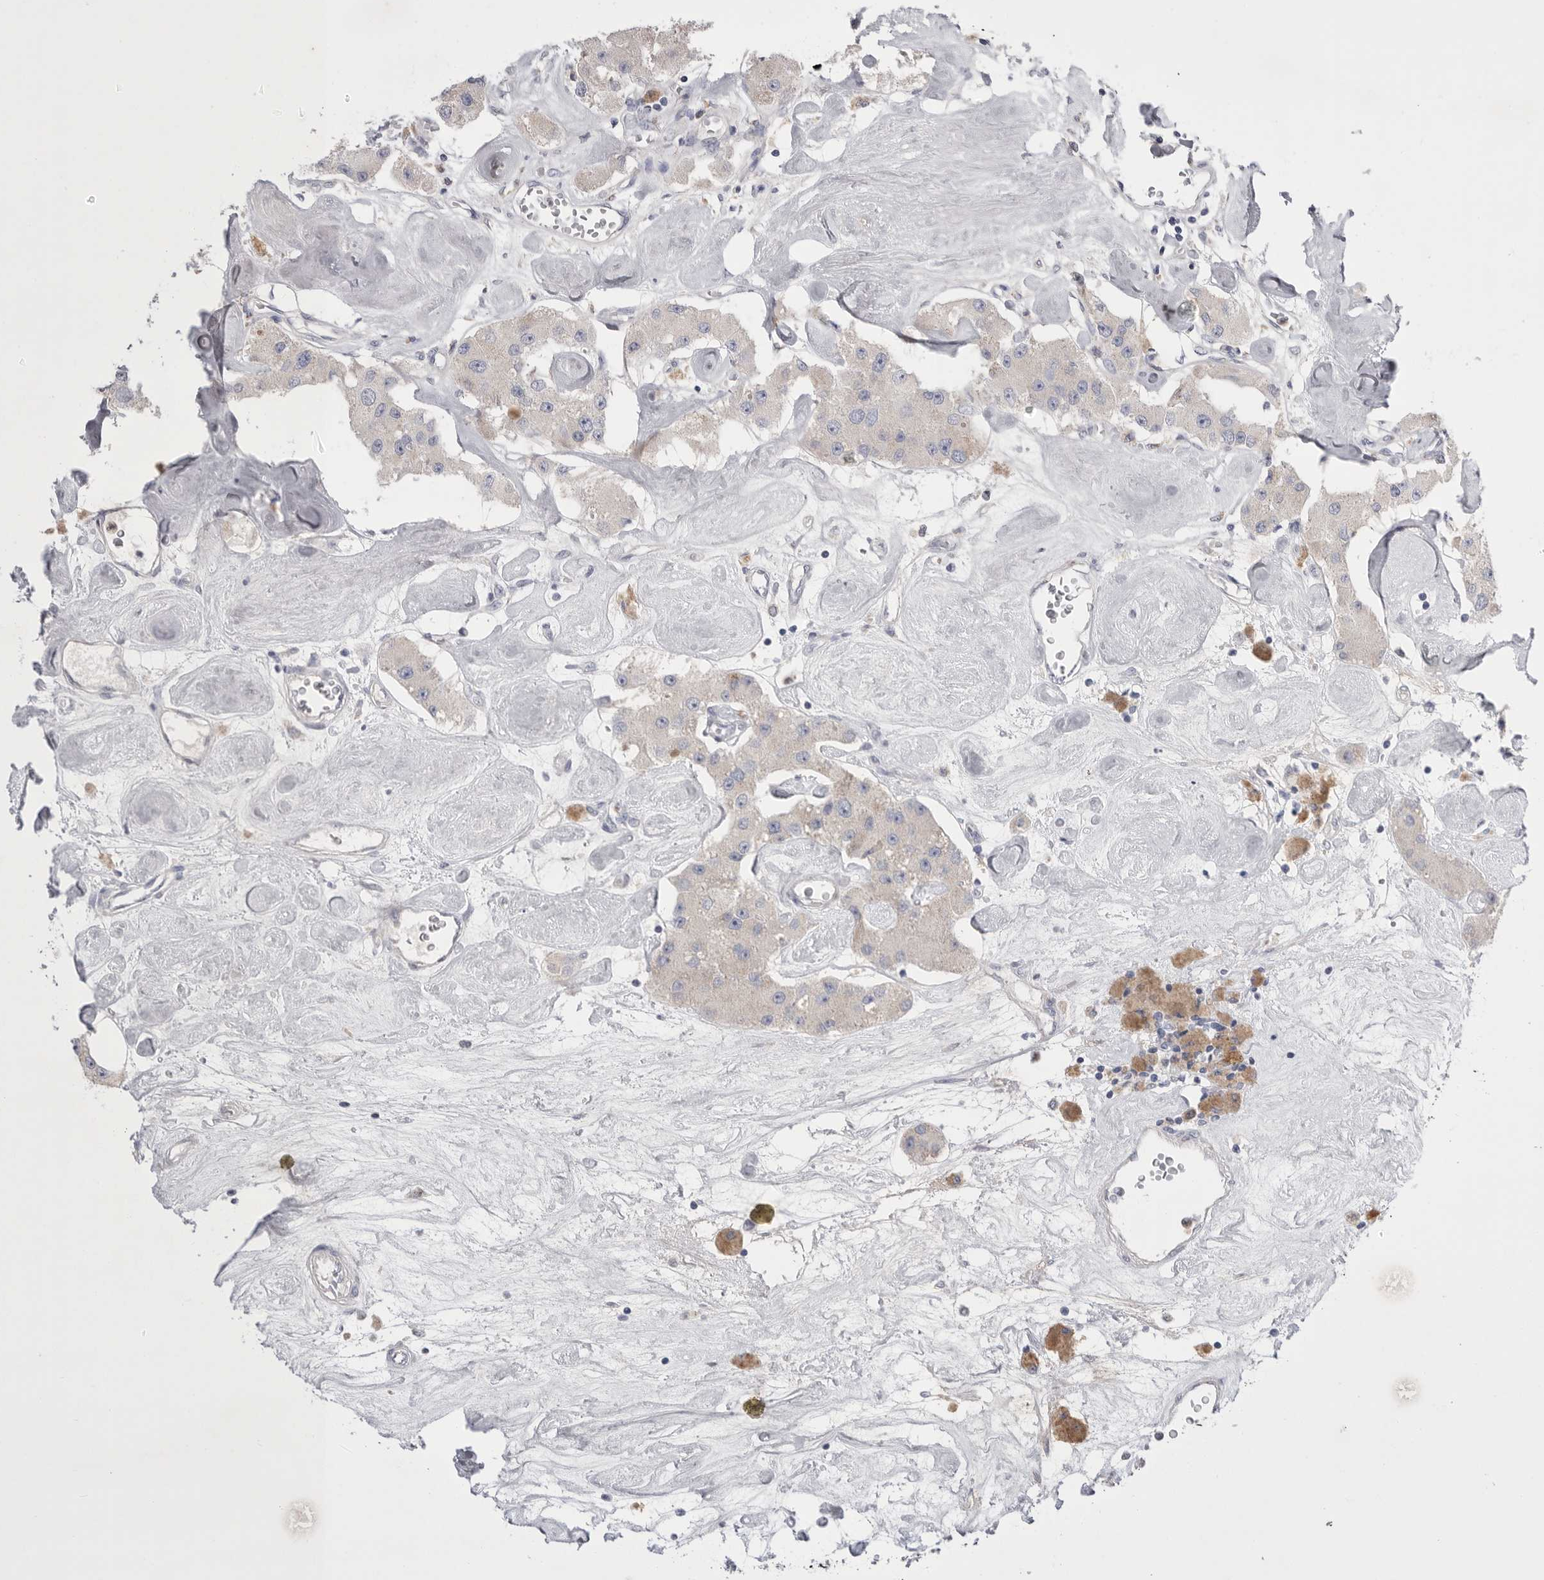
{"staining": {"intensity": "negative", "quantity": "none", "location": "none"}, "tissue": "carcinoid", "cell_type": "Tumor cells", "image_type": "cancer", "snomed": [{"axis": "morphology", "description": "Carcinoid, malignant, NOS"}, {"axis": "topography", "description": "Pancreas"}], "caption": "Carcinoid was stained to show a protein in brown. There is no significant expression in tumor cells.", "gene": "CCDC126", "patient": {"sex": "male", "age": 41}}